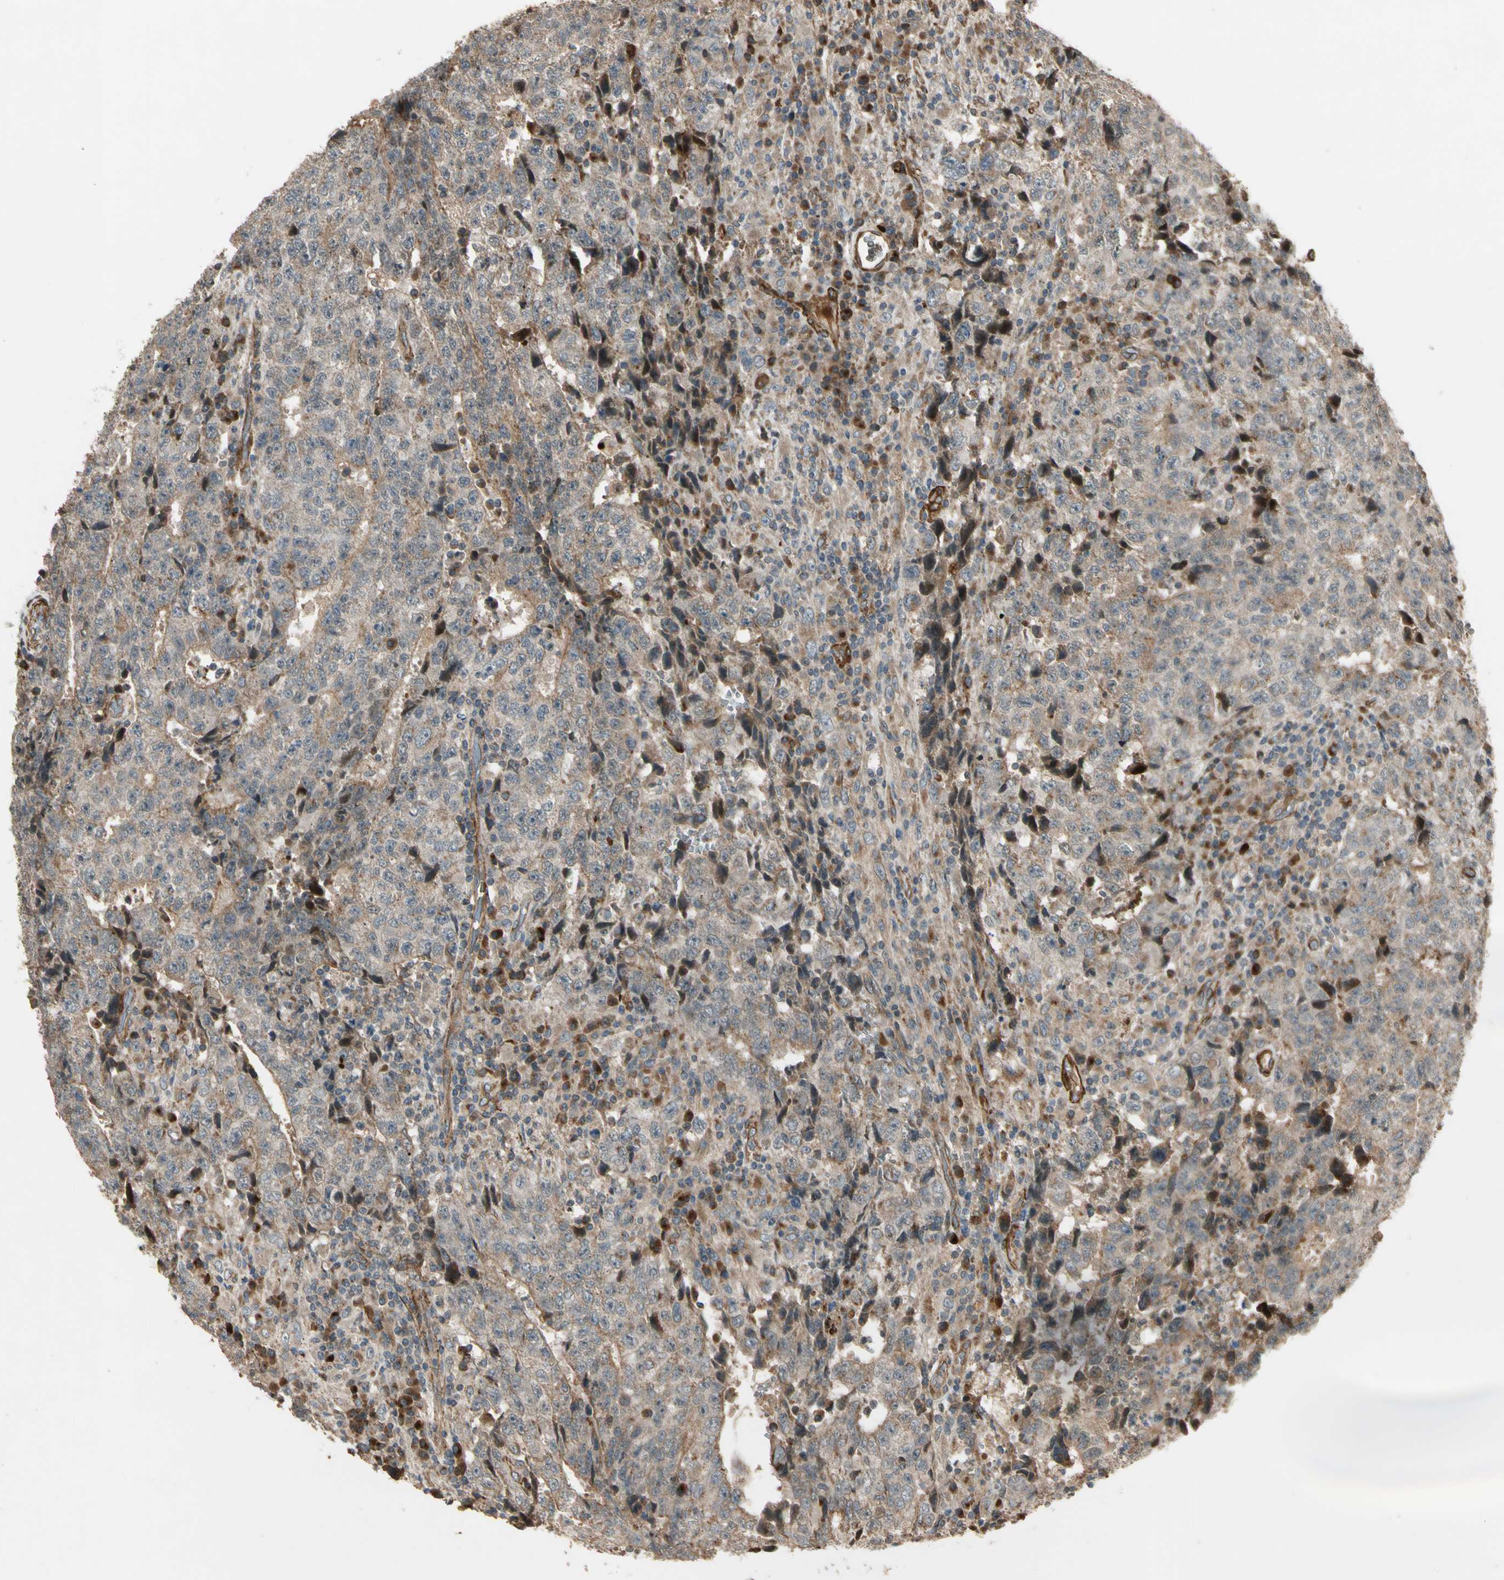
{"staining": {"intensity": "weak", "quantity": ">75%", "location": "cytoplasmic/membranous"}, "tissue": "testis cancer", "cell_type": "Tumor cells", "image_type": "cancer", "snomed": [{"axis": "morphology", "description": "Necrosis, NOS"}, {"axis": "morphology", "description": "Carcinoma, Embryonal, NOS"}, {"axis": "topography", "description": "Testis"}], "caption": "A high-resolution micrograph shows immunohistochemistry staining of testis embryonal carcinoma, which demonstrates weak cytoplasmic/membranous staining in about >75% of tumor cells.", "gene": "GCK", "patient": {"sex": "male", "age": 19}}